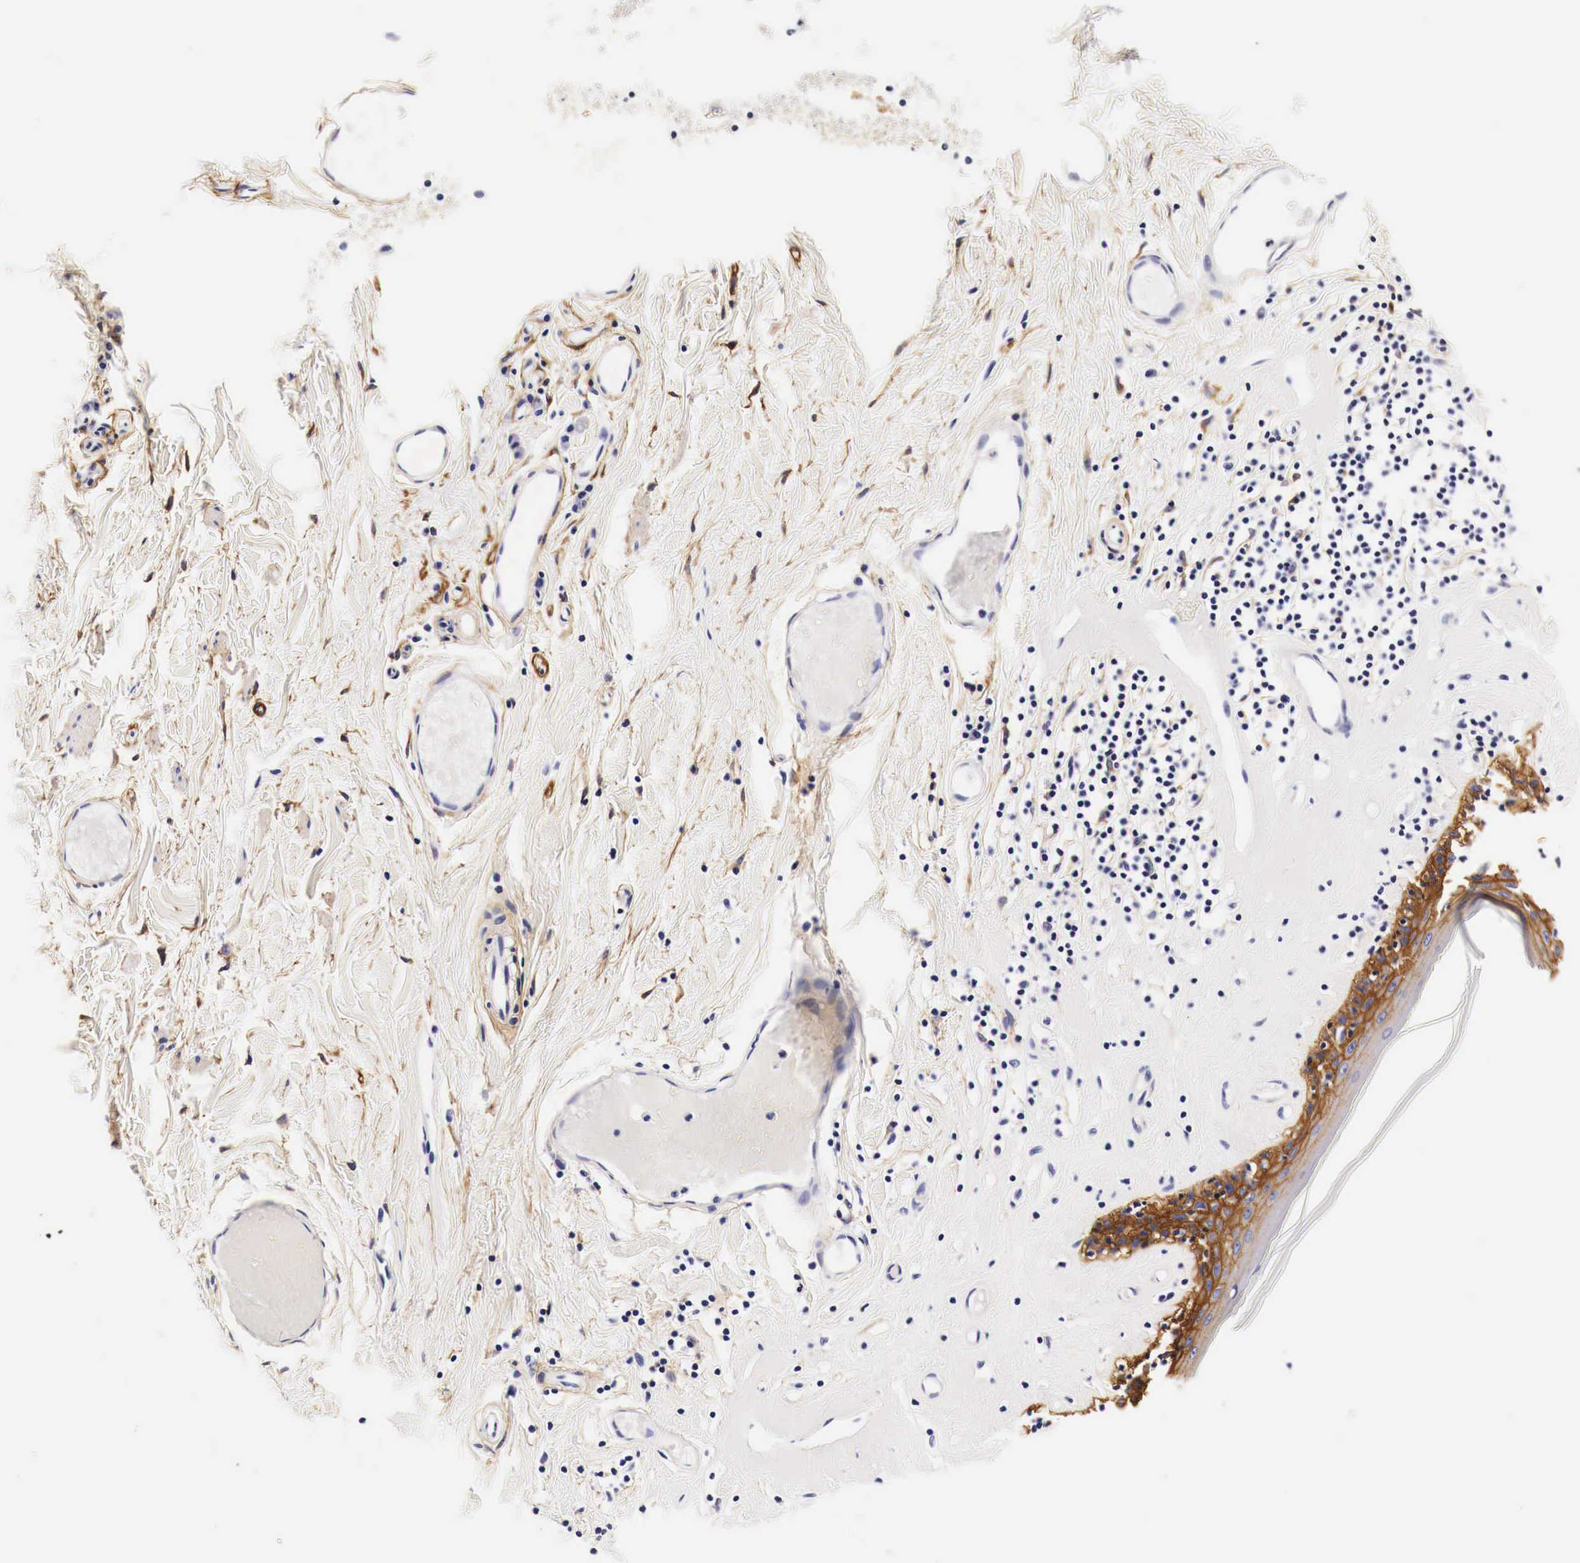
{"staining": {"intensity": "strong", "quantity": ">75%", "location": "cytoplasmic/membranous"}, "tissue": "skin", "cell_type": "Epidermal cells", "image_type": "normal", "snomed": [{"axis": "morphology", "description": "Normal tissue, NOS"}, {"axis": "topography", "description": "Vascular tissue"}, {"axis": "topography", "description": "Vulva"}, {"axis": "topography", "description": "Peripheral nerve tissue"}], "caption": "This image demonstrates immunohistochemistry staining of benign skin, with high strong cytoplasmic/membranous staining in about >75% of epidermal cells.", "gene": "EGFR", "patient": {"sex": "female", "age": 86}}